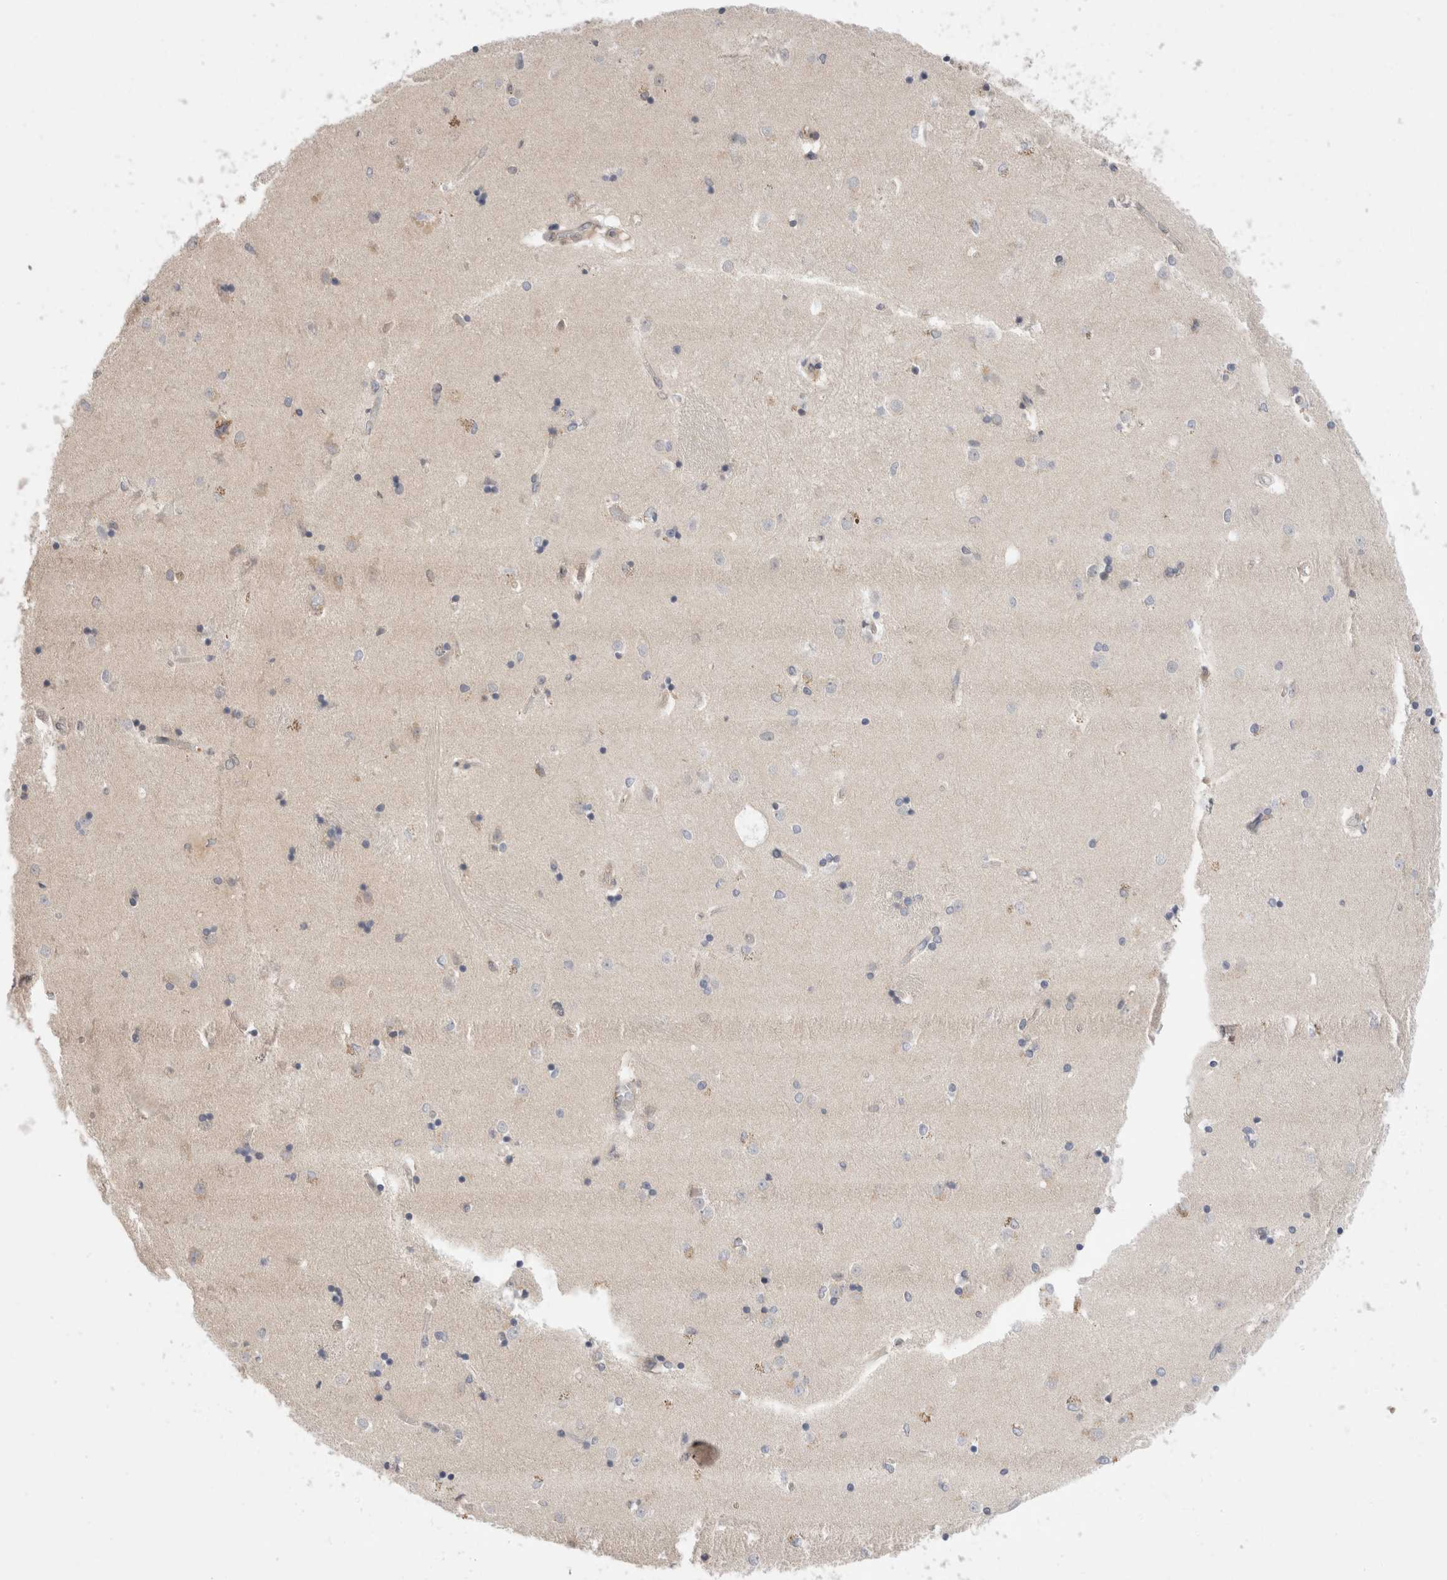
{"staining": {"intensity": "negative", "quantity": "none", "location": "none"}, "tissue": "caudate", "cell_type": "Glial cells", "image_type": "normal", "snomed": [{"axis": "morphology", "description": "Normal tissue, NOS"}, {"axis": "topography", "description": "Lateral ventricle wall"}], "caption": "DAB immunohistochemical staining of normal caudate shows no significant staining in glial cells.", "gene": "NFKB1", "patient": {"sex": "male", "age": 45}}